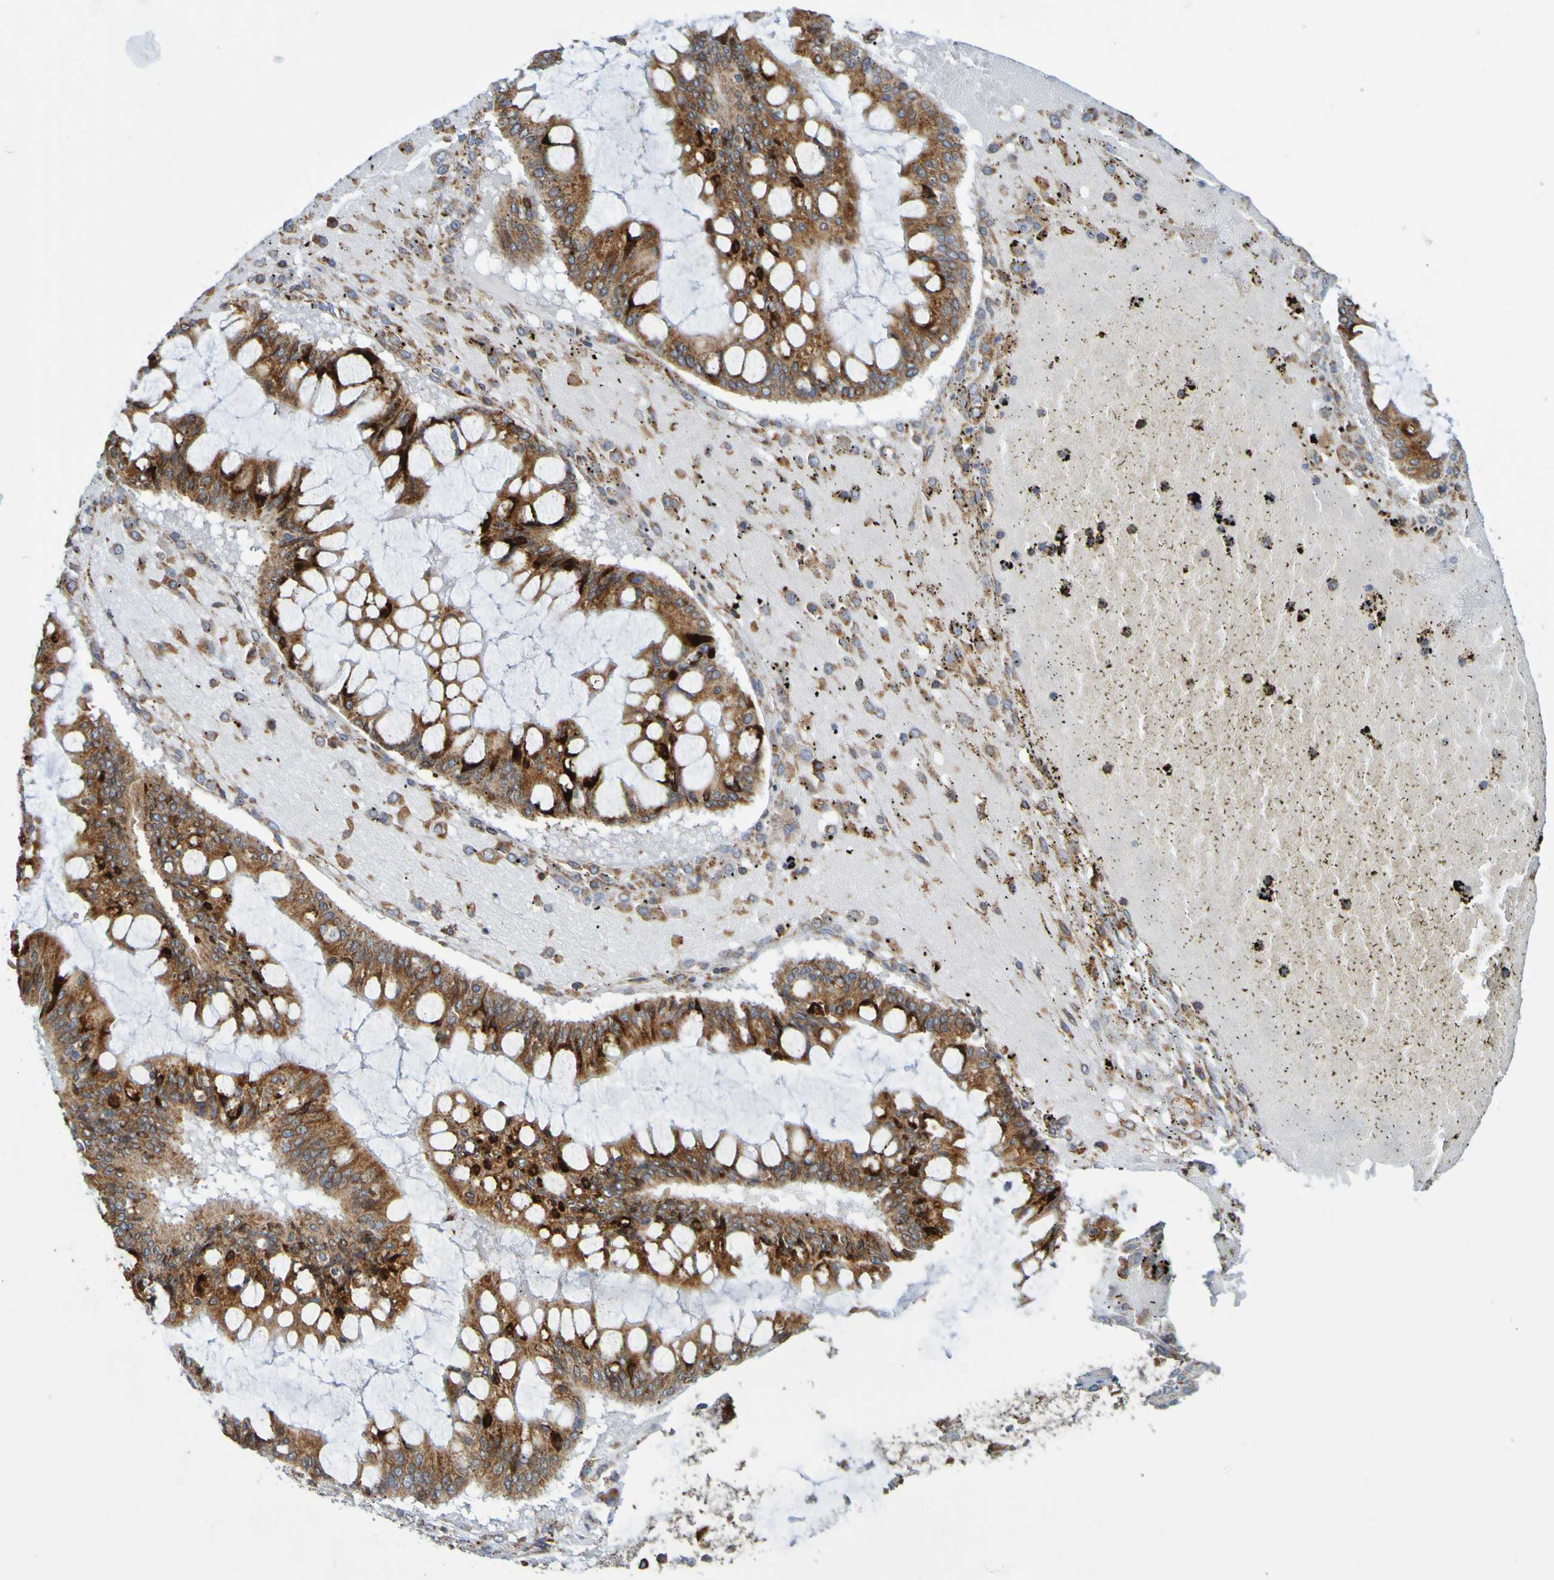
{"staining": {"intensity": "strong", "quantity": "<25%", "location": "cytoplasmic/membranous"}, "tissue": "ovarian cancer", "cell_type": "Tumor cells", "image_type": "cancer", "snomed": [{"axis": "morphology", "description": "Cystadenocarcinoma, mucinous, NOS"}, {"axis": "topography", "description": "Ovary"}], "caption": "DAB immunohistochemical staining of mucinous cystadenocarcinoma (ovarian) displays strong cytoplasmic/membranous protein staining in about <25% of tumor cells.", "gene": "PDIA3", "patient": {"sex": "female", "age": 73}}